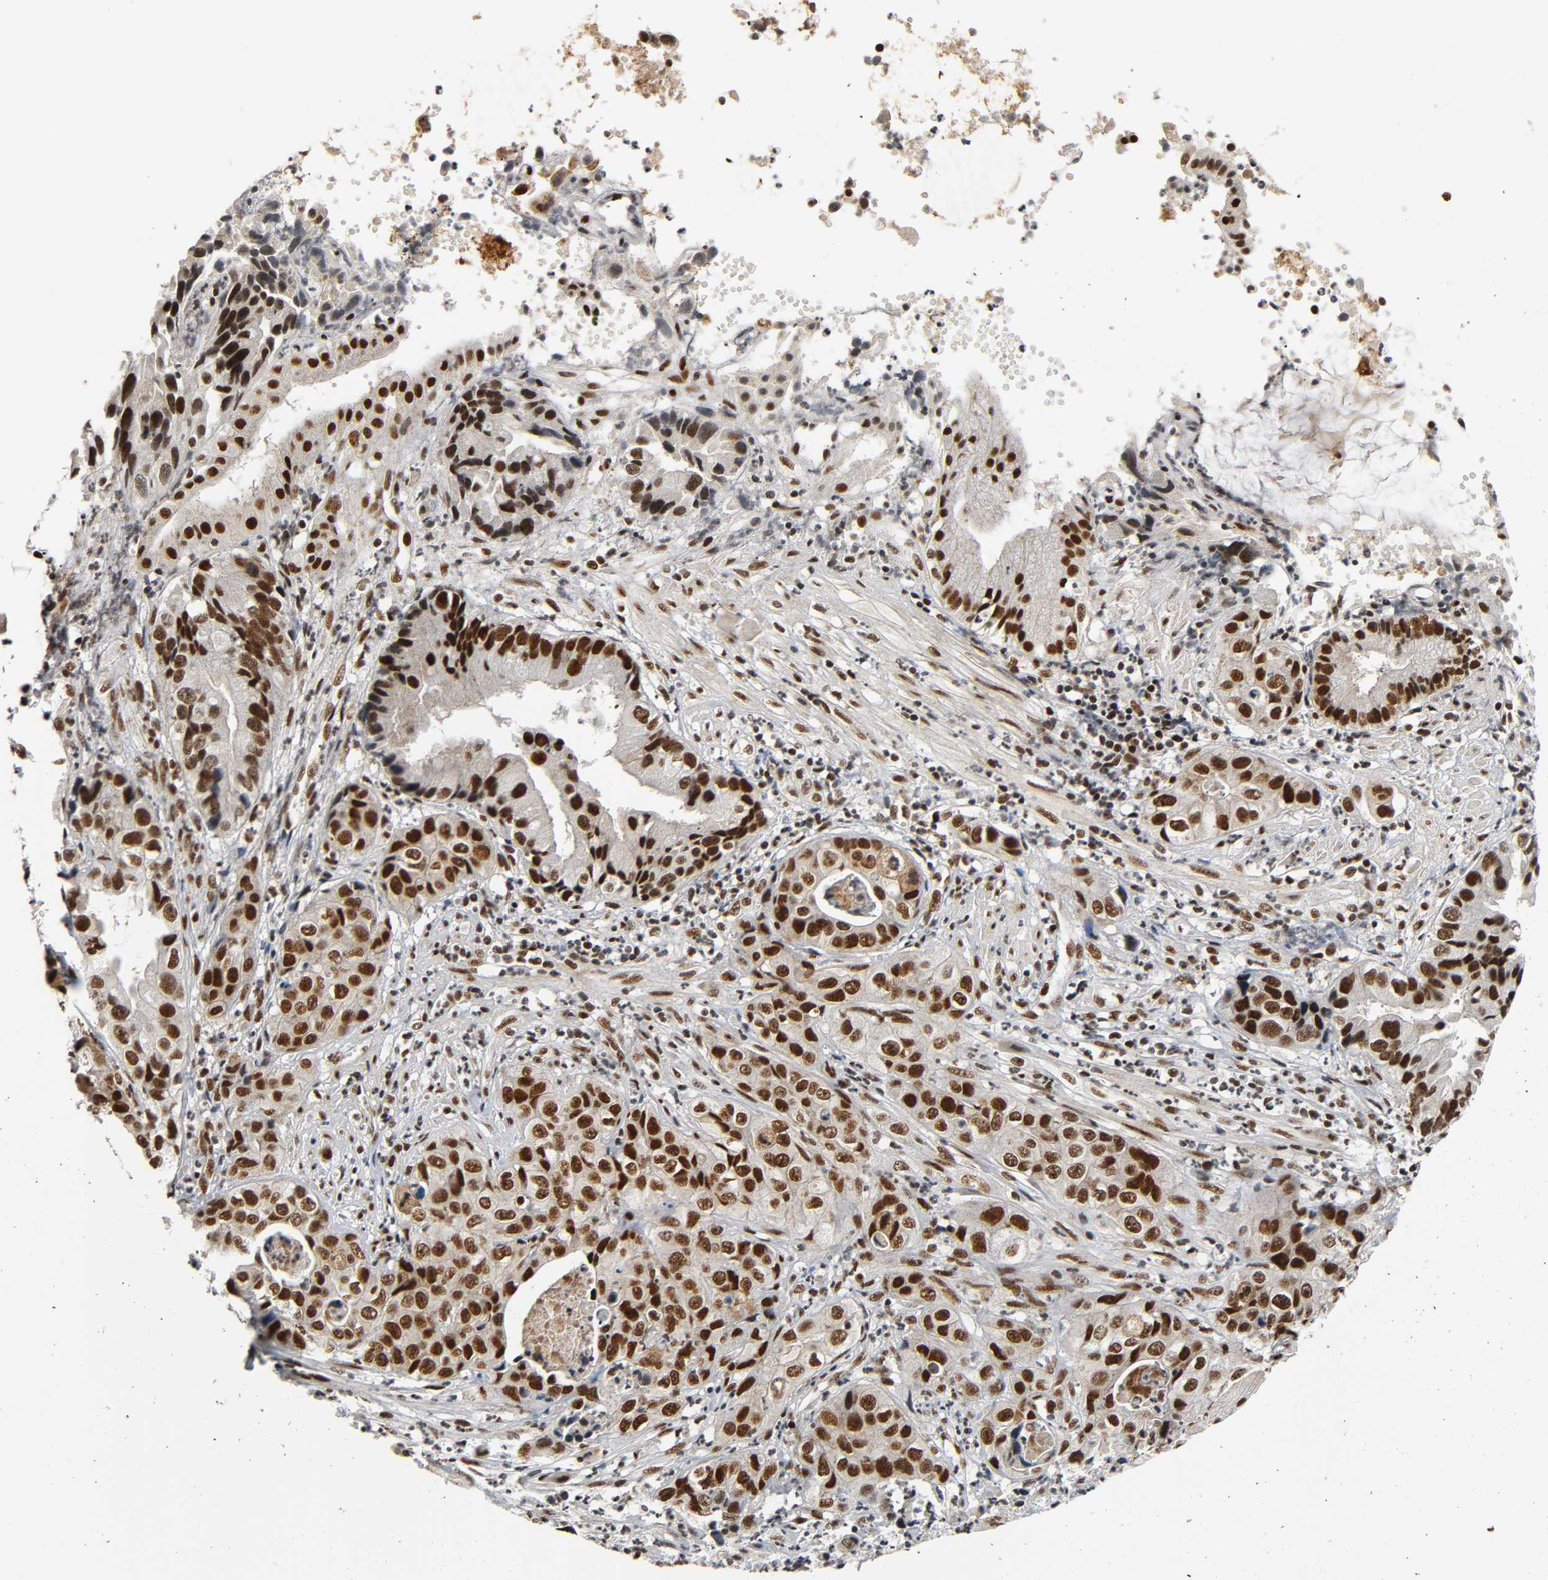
{"staining": {"intensity": "strong", "quantity": ">75%", "location": "nuclear"}, "tissue": "liver cancer", "cell_type": "Tumor cells", "image_type": "cancer", "snomed": [{"axis": "morphology", "description": "Cholangiocarcinoma"}, {"axis": "topography", "description": "Liver"}], "caption": "Immunohistochemical staining of liver cancer (cholangiocarcinoma) reveals high levels of strong nuclear positivity in about >75% of tumor cells.", "gene": "CDK9", "patient": {"sex": "female", "age": 61}}